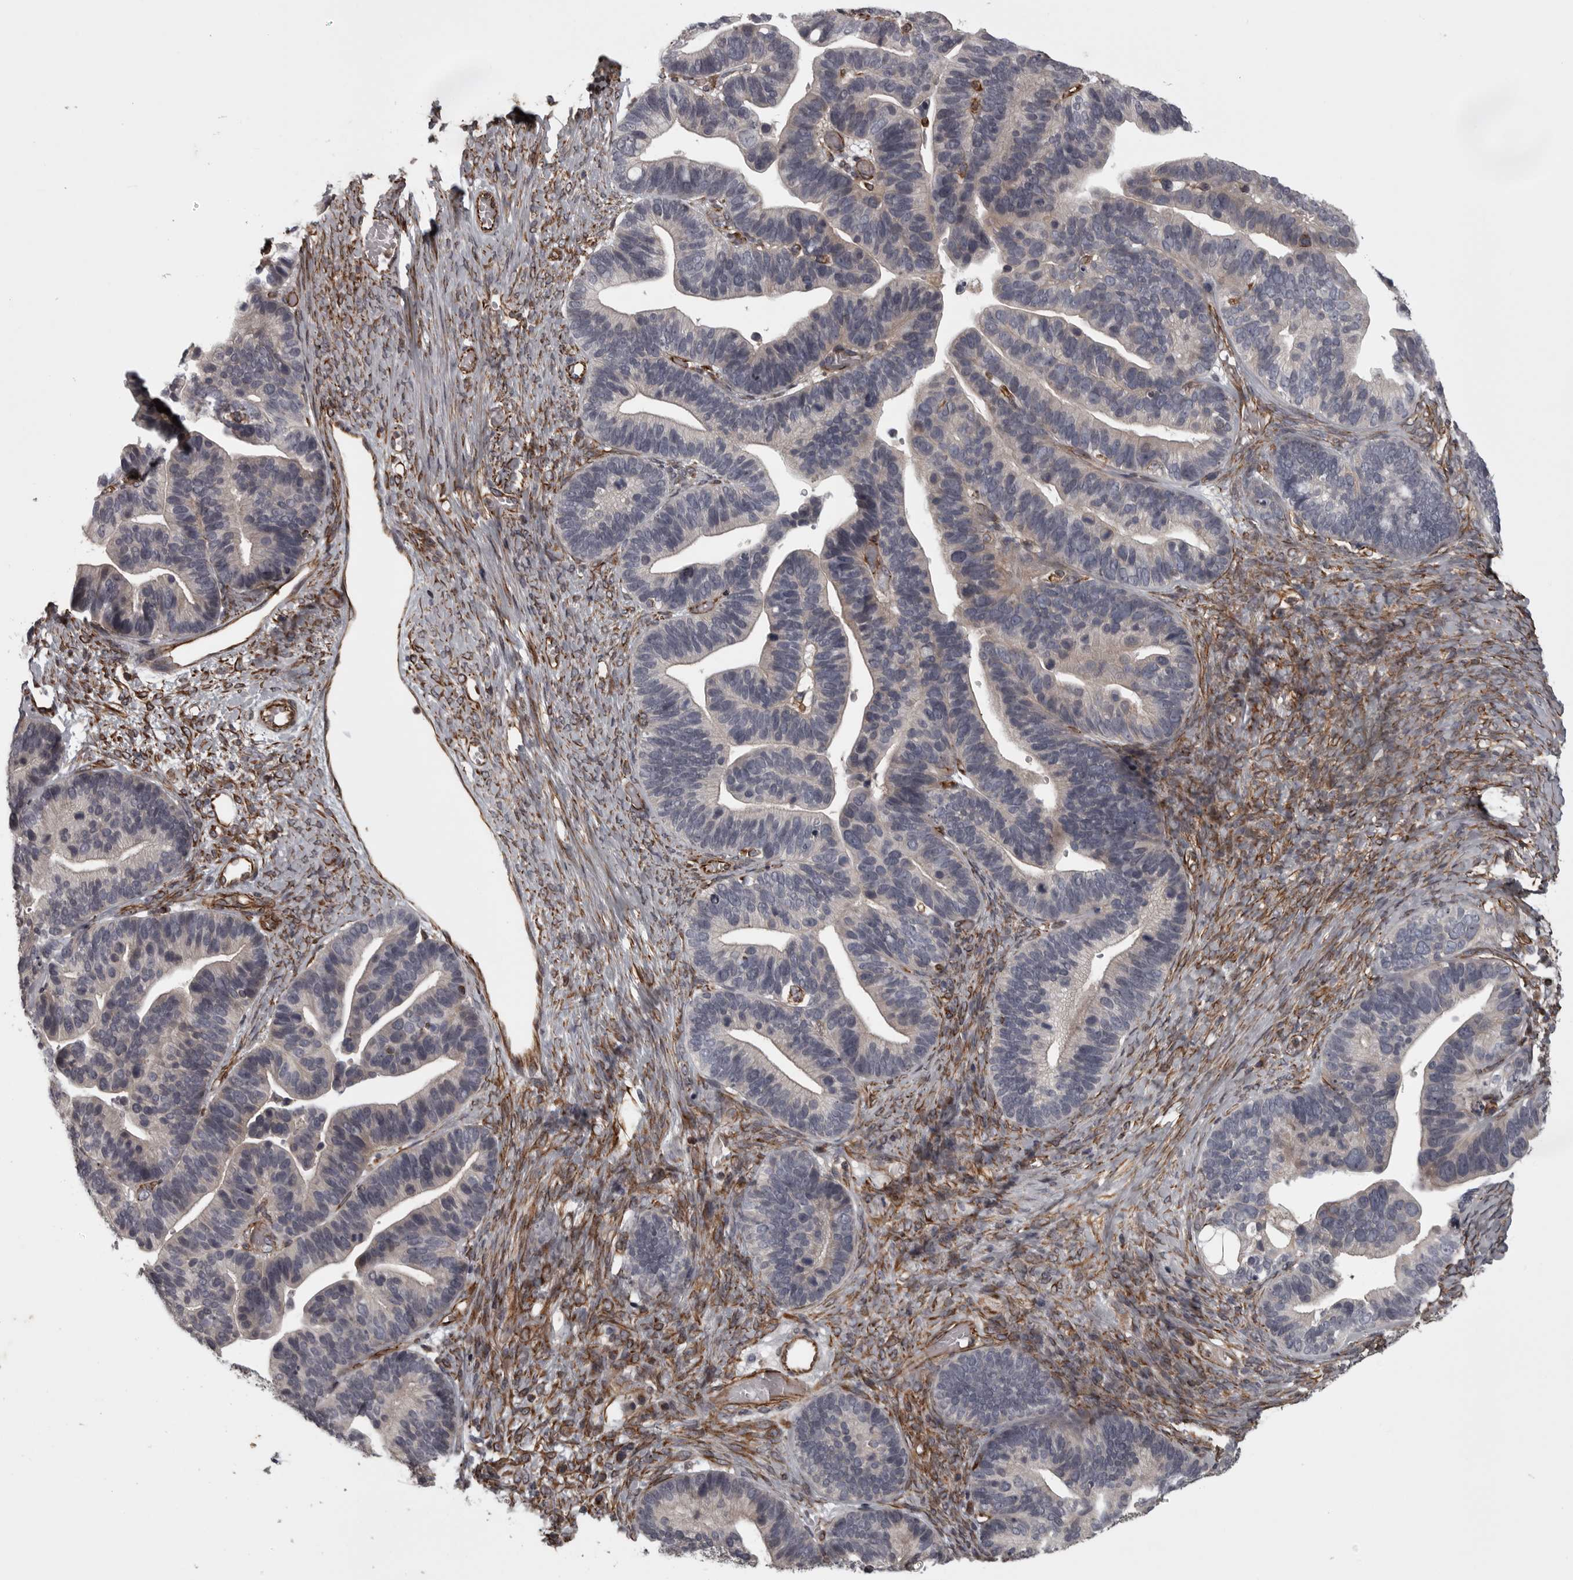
{"staining": {"intensity": "weak", "quantity": "<25%", "location": "cytoplasmic/membranous"}, "tissue": "ovarian cancer", "cell_type": "Tumor cells", "image_type": "cancer", "snomed": [{"axis": "morphology", "description": "Cystadenocarcinoma, serous, NOS"}, {"axis": "topography", "description": "Ovary"}], "caption": "DAB immunohistochemical staining of ovarian cancer displays no significant expression in tumor cells.", "gene": "FAAP100", "patient": {"sex": "female", "age": 56}}